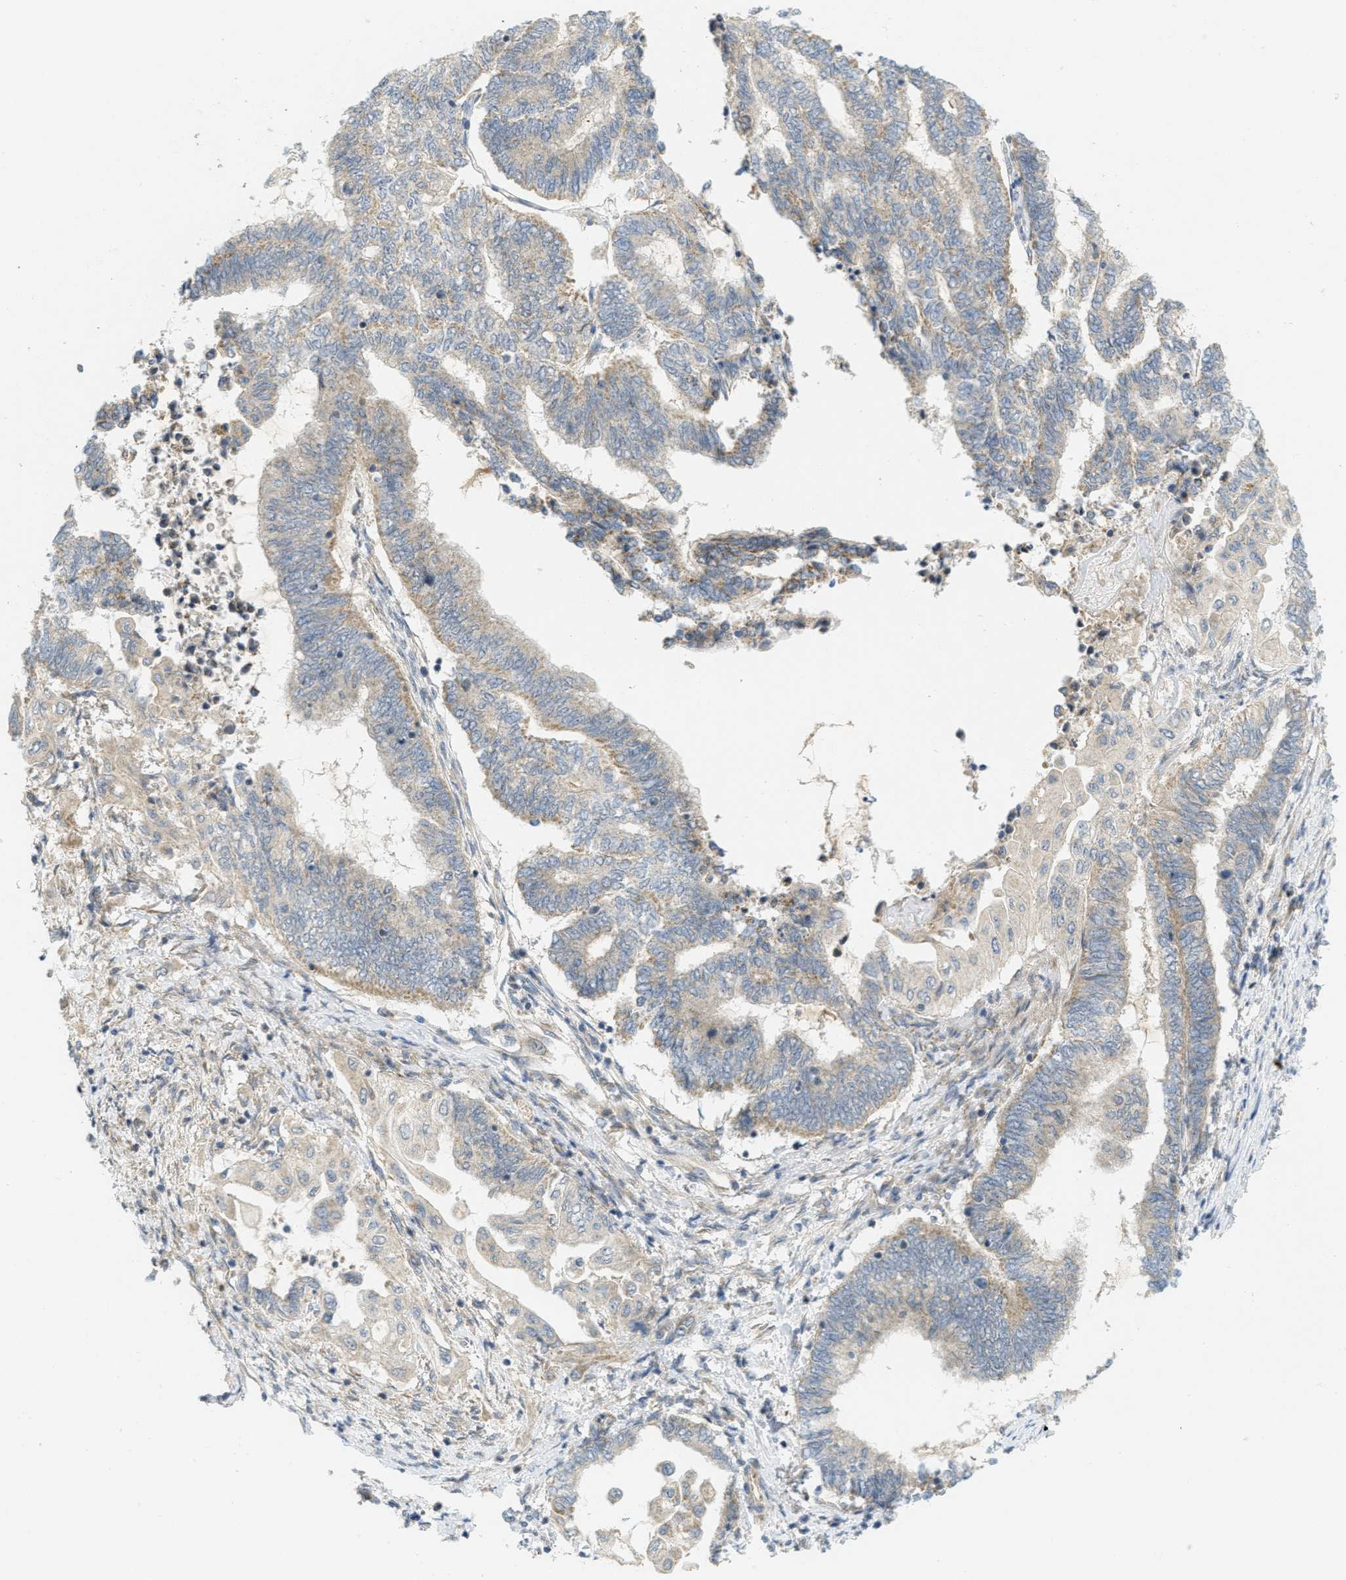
{"staining": {"intensity": "weak", "quantity": ">75%", "location": "cytoplasmic/membranous"}, "tissue": "endometrial cancer", "cell_type": "Tumor cells", "image_type": "cancer", "snomed": [{"axis": "morphology", "description": "Adenocarcinoma, NOS"}, {"axis": "topography", "description": "Uterus"}, {"axis": "topography", "description": "Endometrium"}], "caption": "DAB immunohistochemical staining of adenocarcinoma (endometrial) demonstrates weak cytoplasmic/membranous protein positivity in approximately >75% of tumor cells. Nuclei are stained in blue.", "gene": "PROC", "patient": {"sex": "female", "age": 70}}